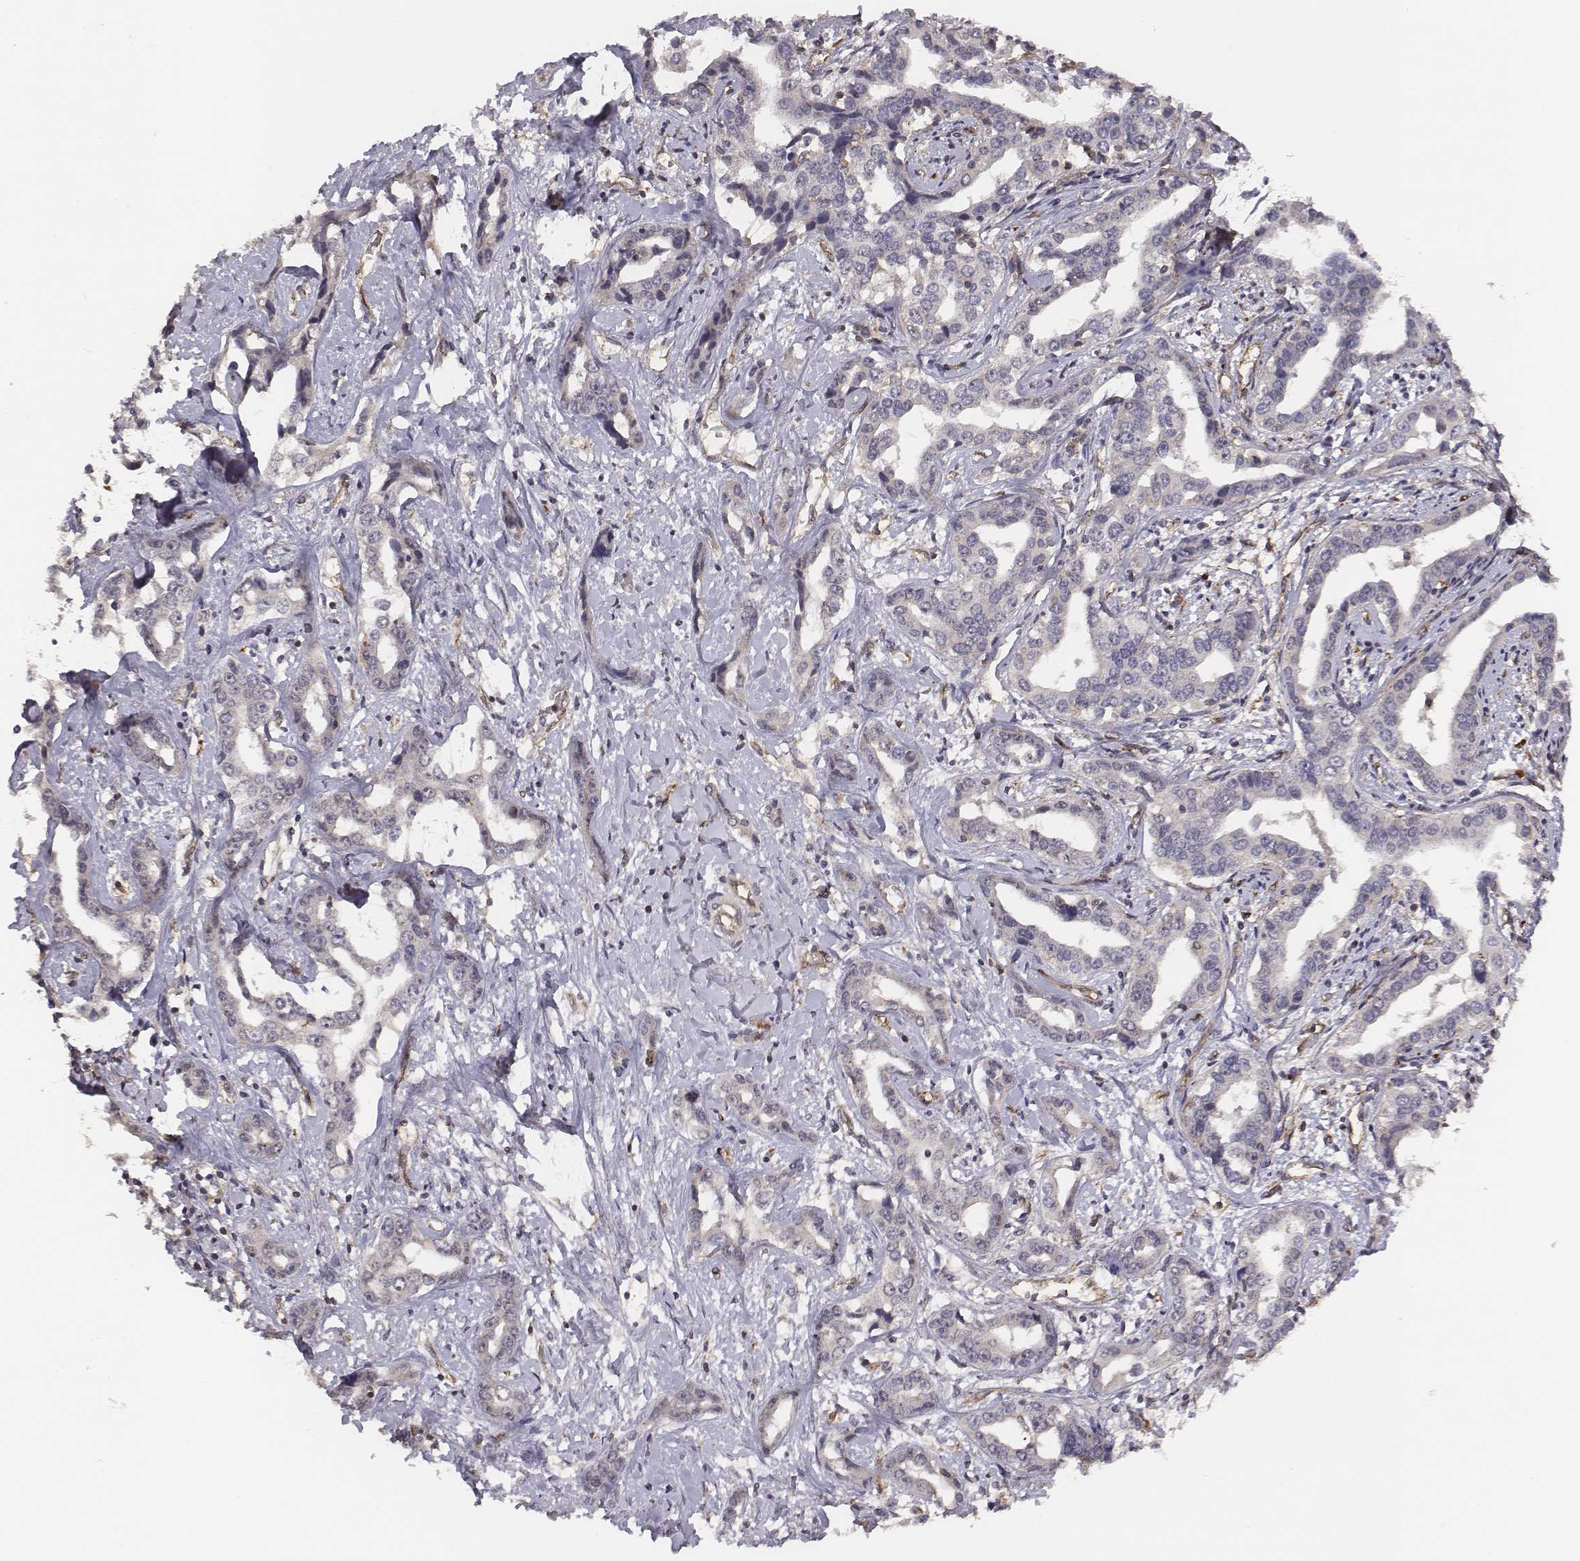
{"staining": {"intensity": "negative", "quantity": "none", "location": "none"}, "tissue": "liver cancer", "cell_type": "Tumor cells", "image_type": "cancer", "snomed": [{"axis": "morphology", "description": "Cholangiocarcinoma"}, {"axis": "topography", "description": "Liver"}], "caption": "Tumor cells show no significant protein expression in cholangiocarcinoma (liver).", "gene": "PTPRG", "patient": {"sex": "male", "age": 59}}